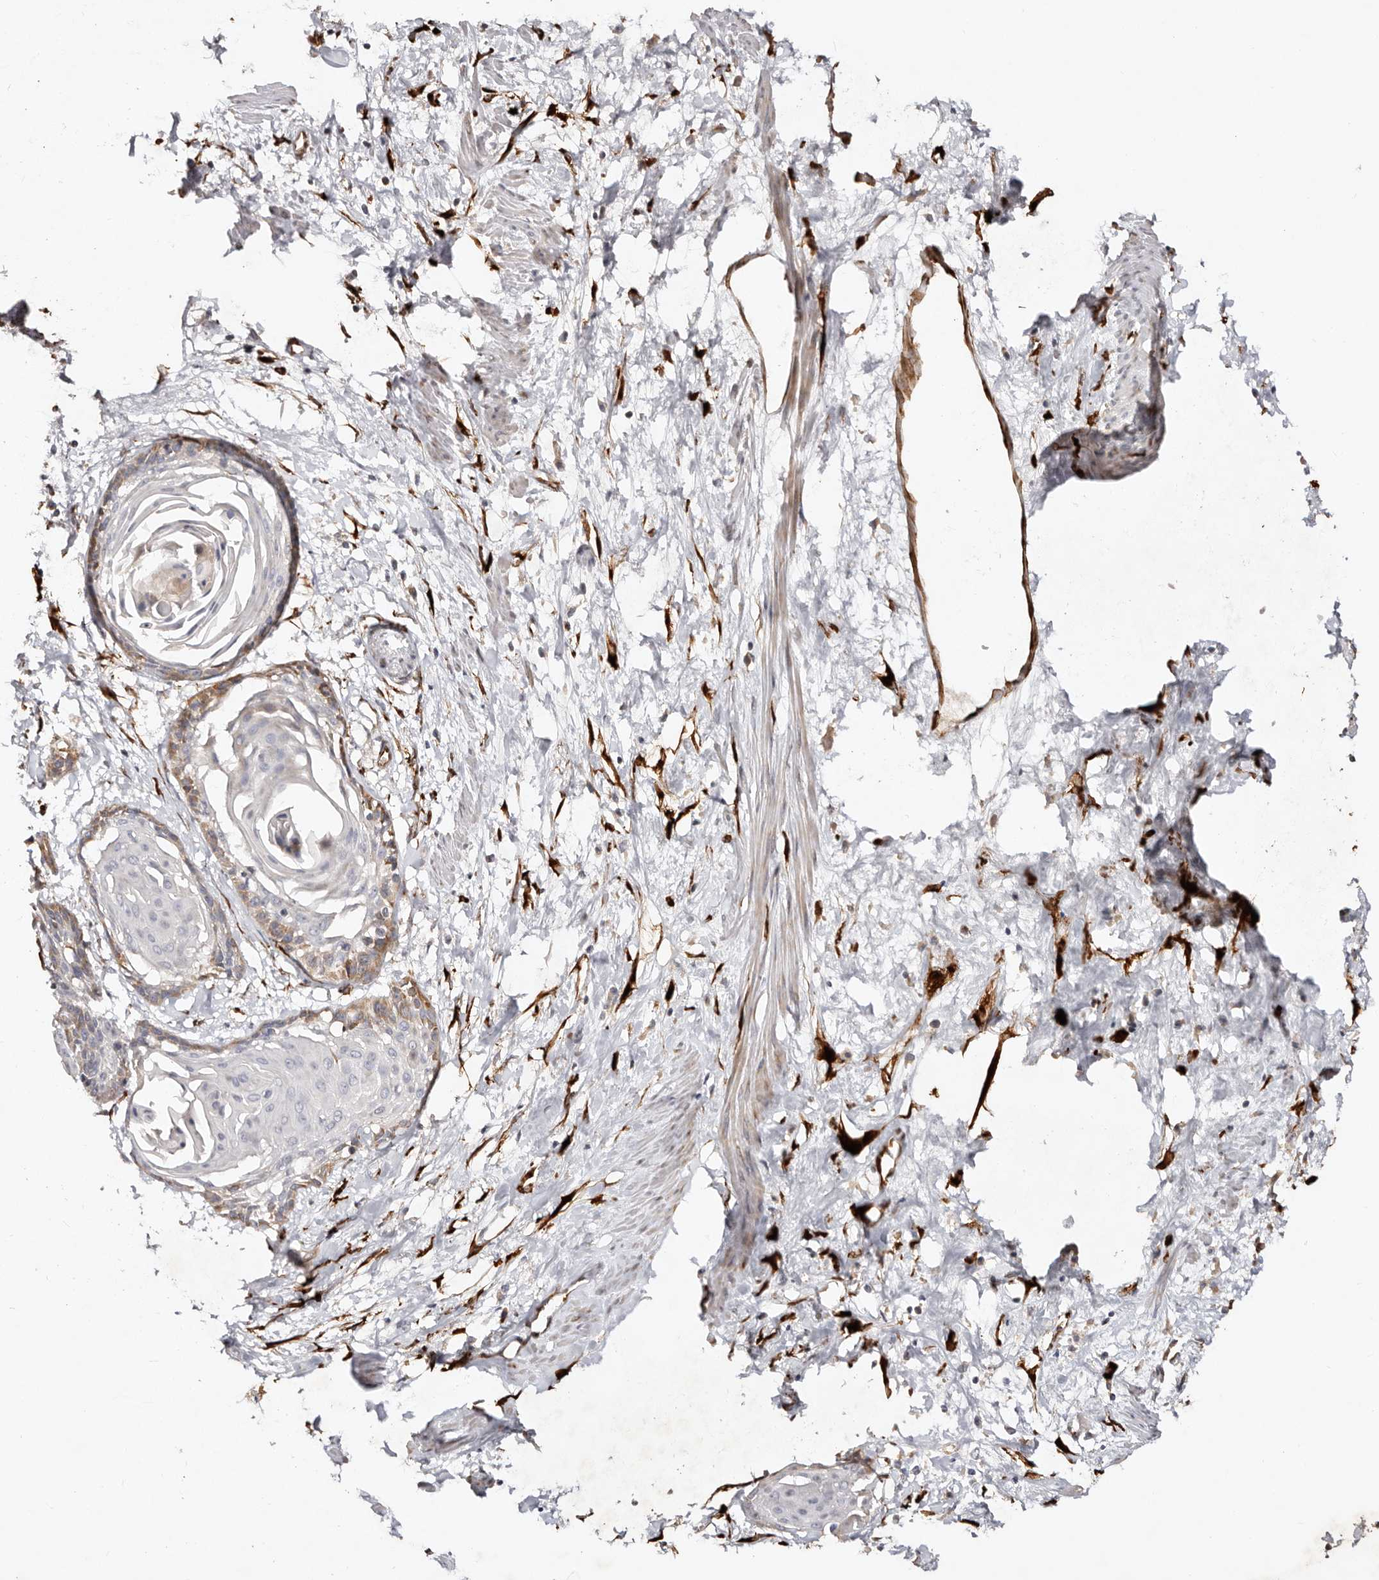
{"staining": {"intensity": "moderate", "quantity": "25%-75%", "location": "cytoplasmic/membranous"}, "tissue": "cervical cancer", "cell_type": "Tumor cells", "image_type": "cancer", "snomed": [{"axis": "morphology", "description": "Squamous cell carcinoma, NOS"}, {"axis": "topography", "description": "Cervix"}], "caption": "IHC image of neoplastic tissue: cervical cancer stained using IHC shows medium levels of moderate protein expression localized specifically in the cytoplasmic/membranous of tumor cells, appearing as a cytoplasmic/membranous brown color.", "gene": "SERPINH1", "patient": {"sex": "female", "age": 57}}